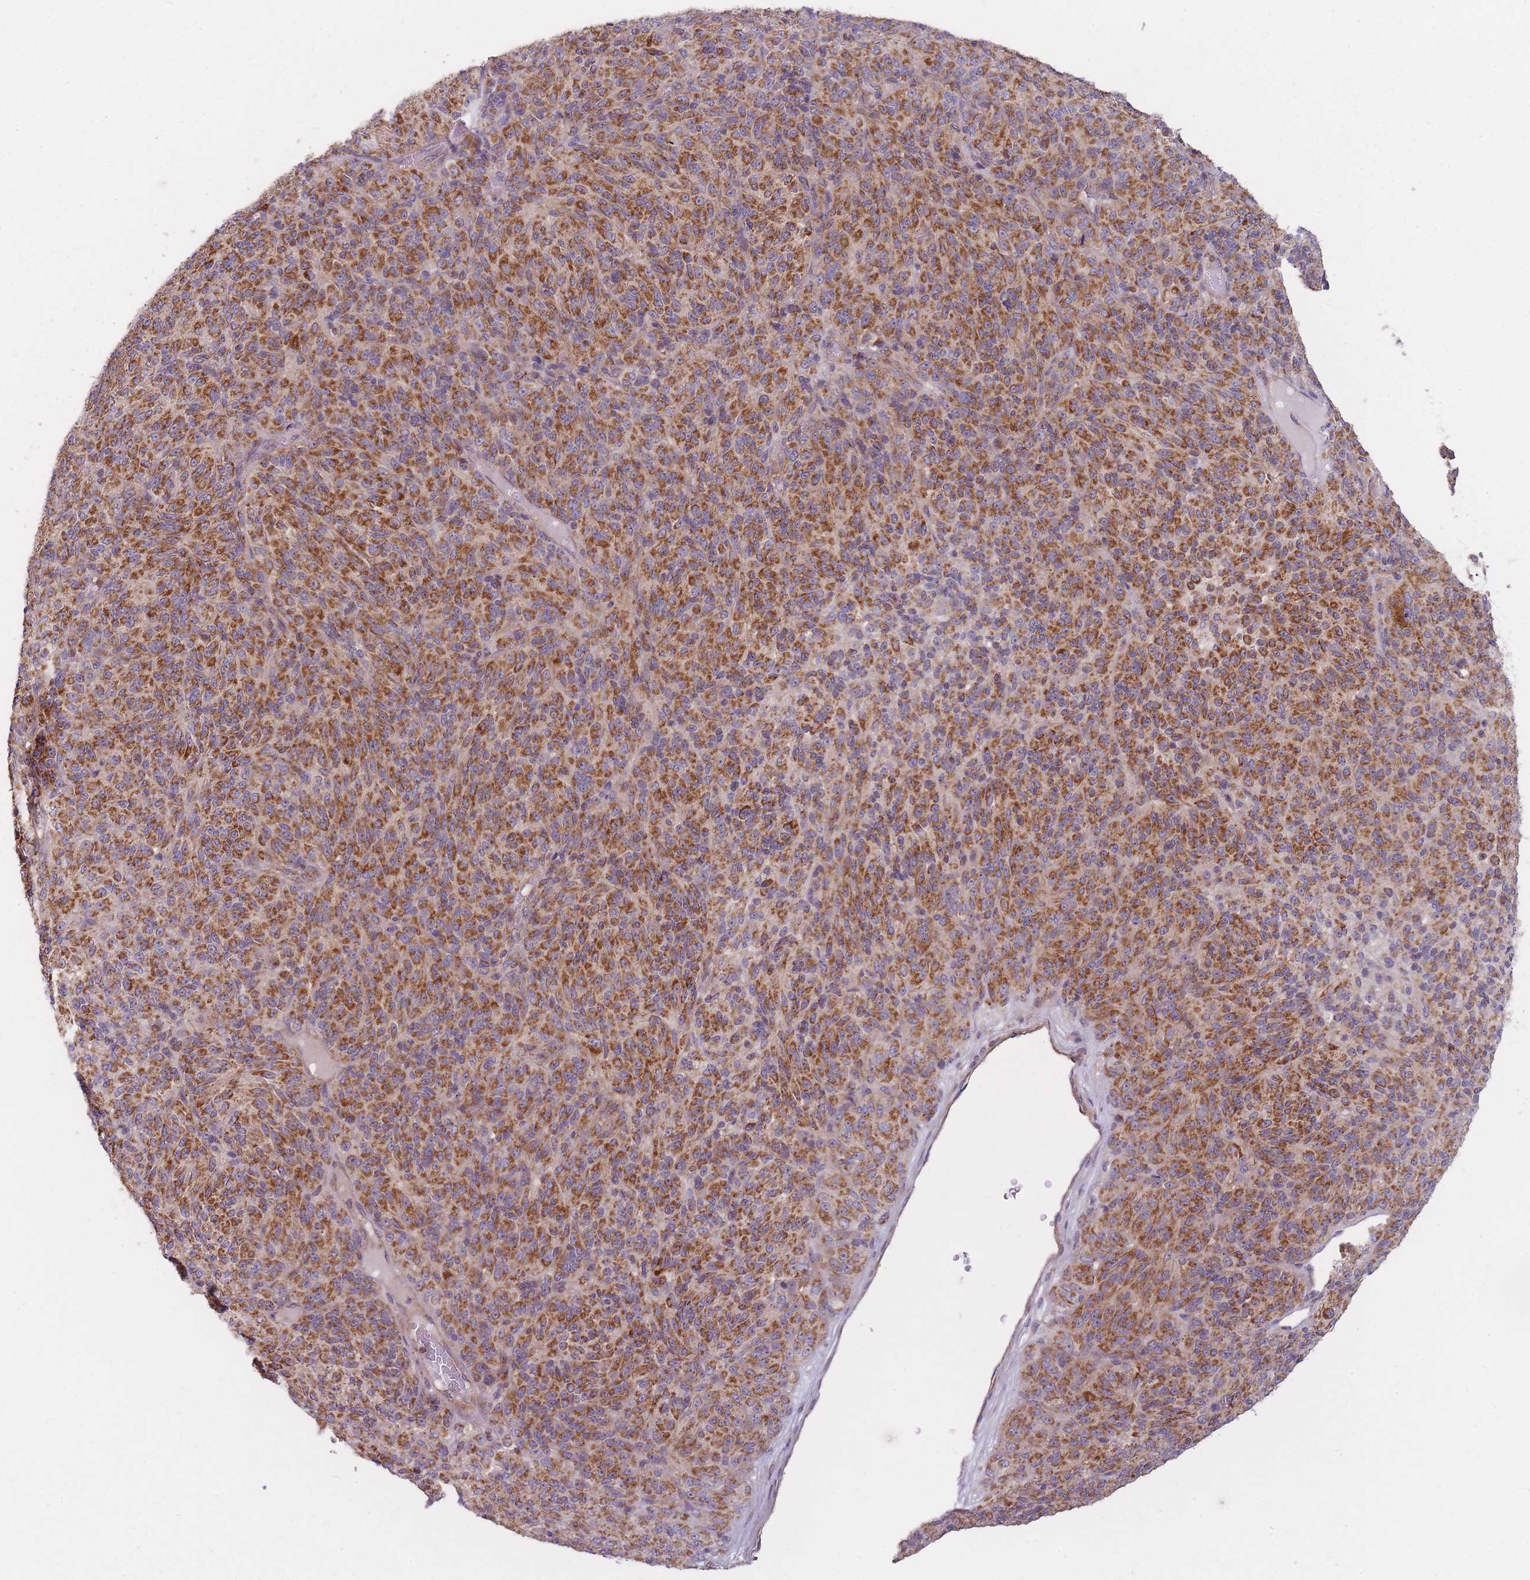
{"staining": {"intensity": "strong", "quantity": ">75%", "location": "cytoplasmic/membranous"}, "tissue": "melanoma", "cell_type": "Tumor cells", "image_type": "cancer", "snomed": [{"axis": "morphology", "description": "Malignant melanoma, Metastatic site"}, {"axis": "topography", "description": "Brain"}], "caption": "Strong cytoplasmic/membranous protein positivity is identified in approximately >75% of tumor cells in malignant melanoma (metastatic site).", "gene": "NDUFA9", "patient": {"sex": "female", "age": 56}}